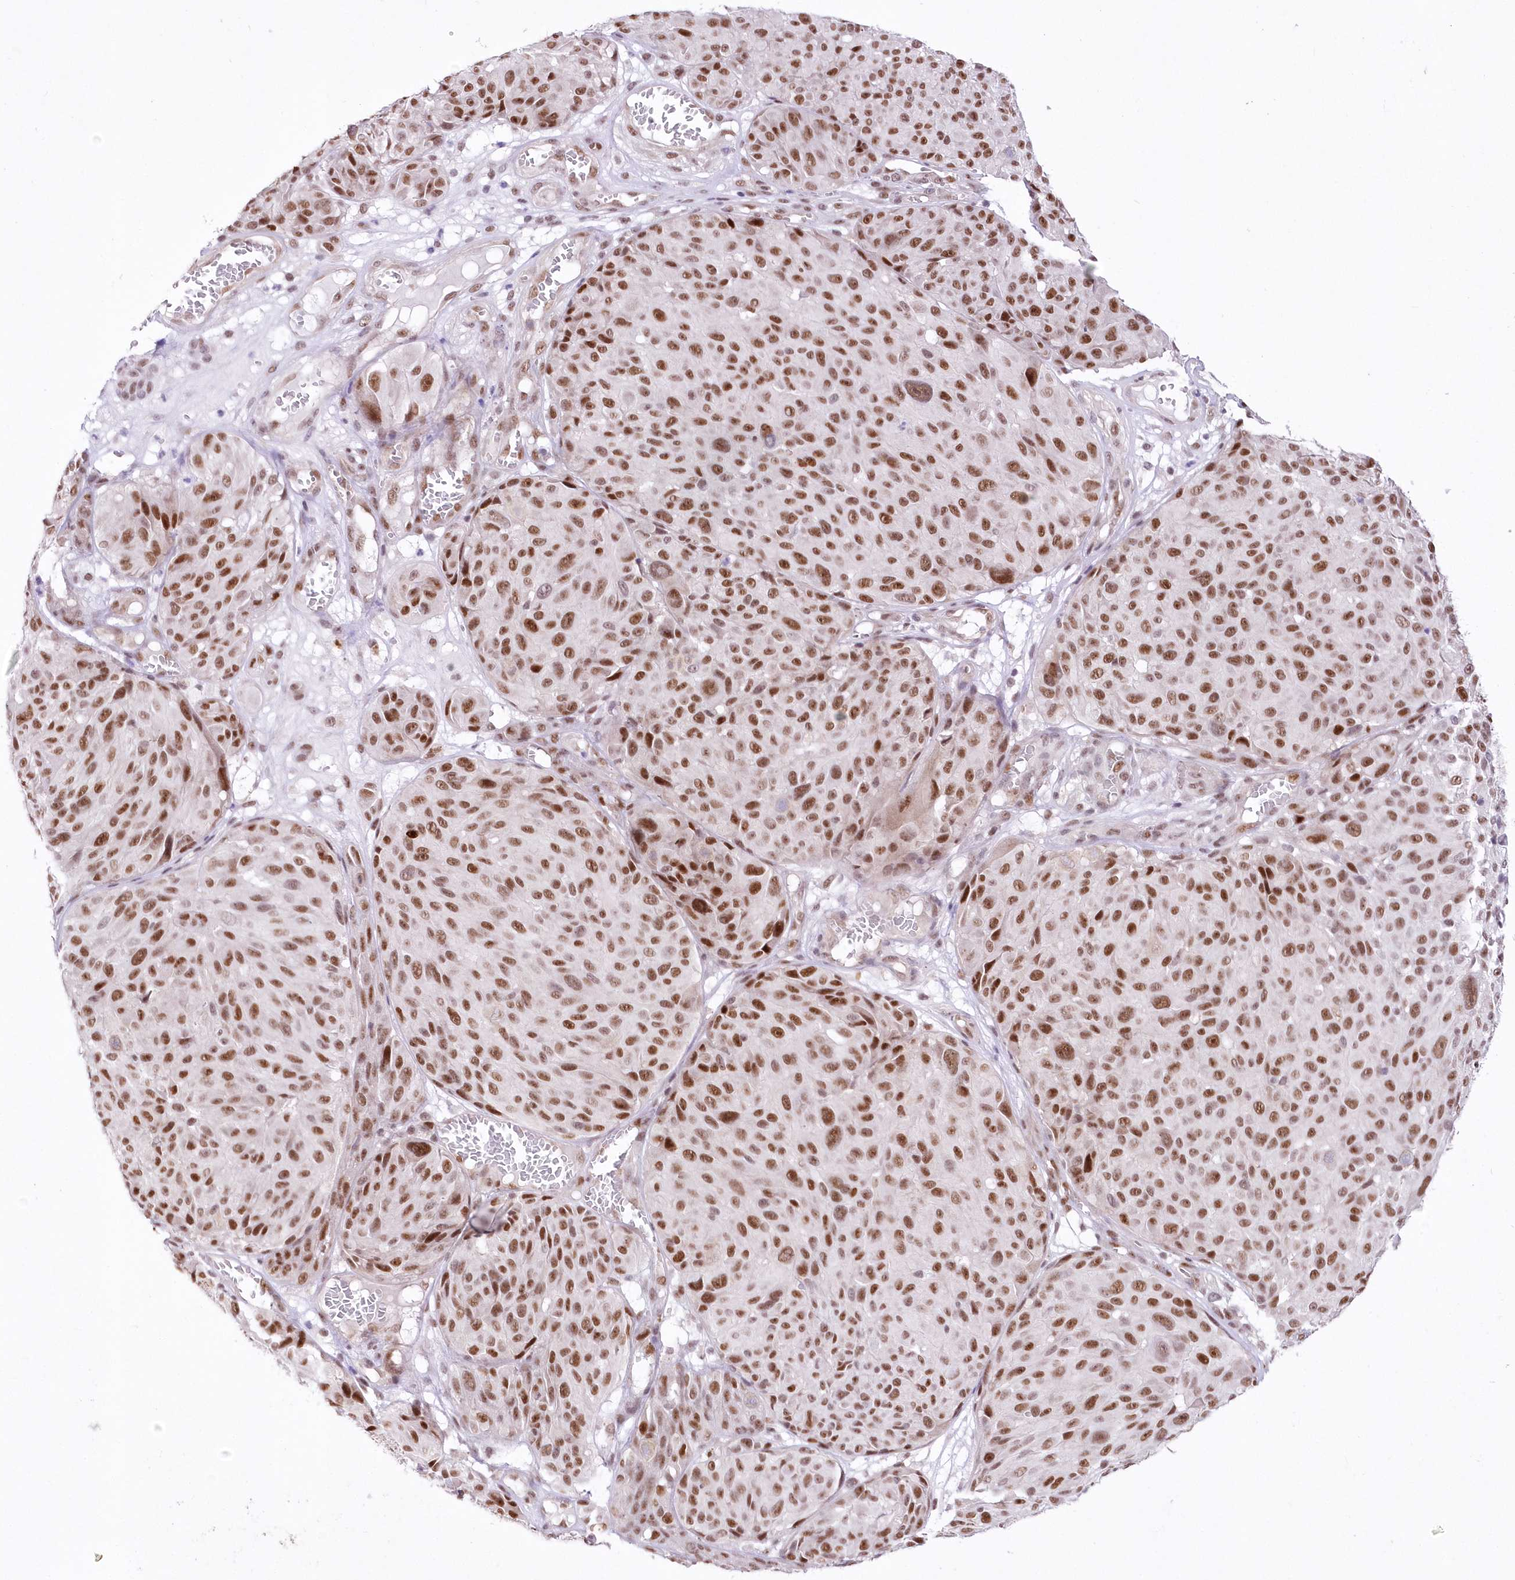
{"staining": {"intensity": "strong", "quantity": ">75%", "location": "nuclear"}, "tissue": "melanoma", "cell_type": "Tumor cells", "image_type": "cancer", "snomed": [{"axis": "morphology", "description": "Malignant melanoma, NOS"}, {"axis": "topography", "description": "Skin"}], "caption": "Immunohistochemistry staining of melanoma, which exhibits high levels of strong nuclear staining in about >75% of tumor cells indicating strong nuclear protein expression. The staining was performed using DAB (brown) for protein detection and nuclei were counterstained in hematoxylin (blue).", "gene": "NSUN2", "patient": {"sex": "male", "age": 83}}